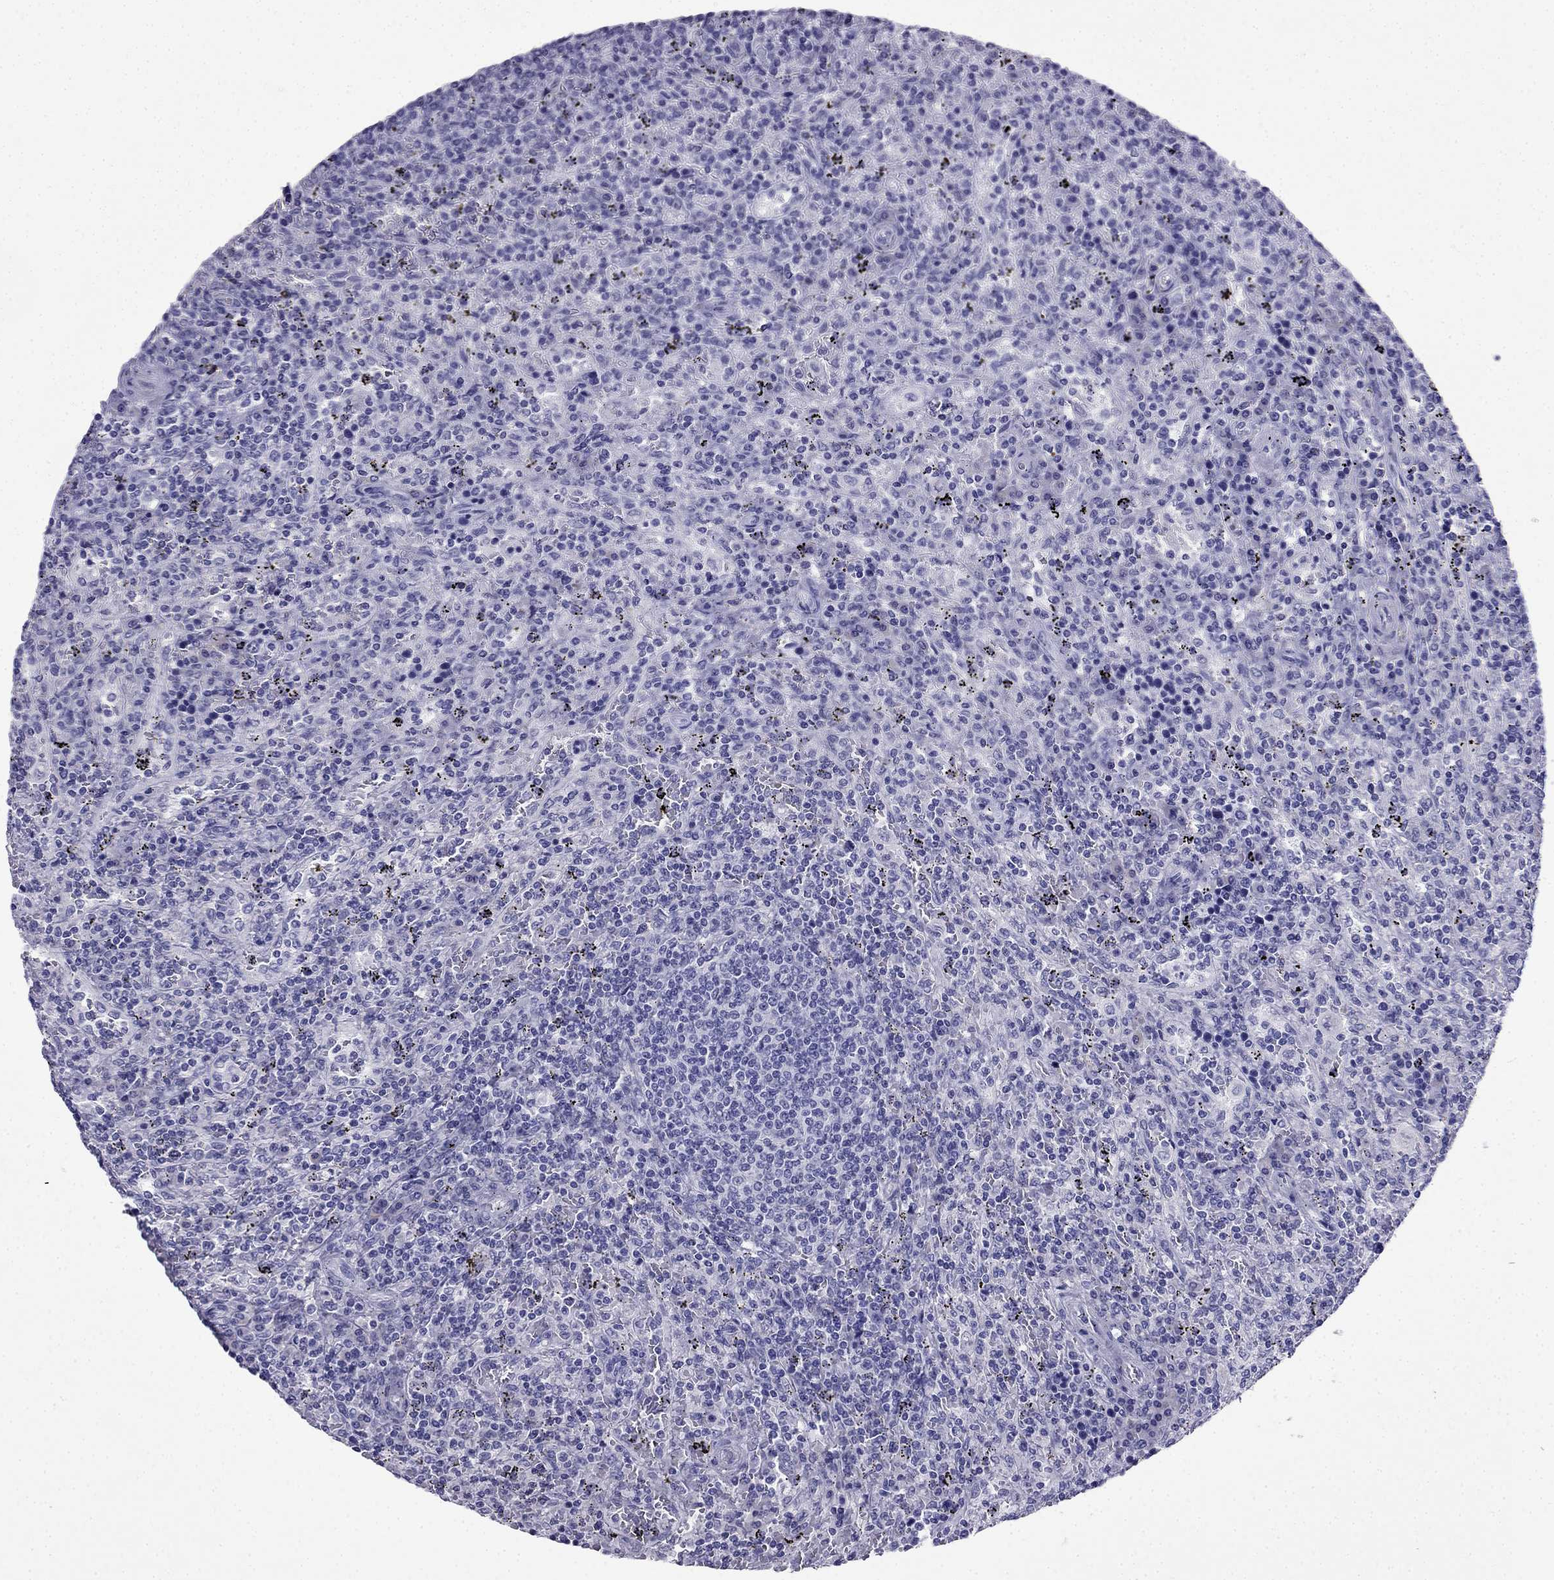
{"staining": {"intensity": "negative", "quantity": "none", "location": "none"}, "tissue": "lymphoma", "cell_type": "Tumor cells", "image_type": "cancer", "snomed": [{"axis": "morphology", "description": "Malignant lymphoma, non-Hodgkin's type, Low grade"}, {"axis": "topography", "description": "Spleen"}], "caption": "IHC image of human lymphoma stained for a protein (brown), which exhibits no staining in tumor cells. (Brightfield microscopy of DAB immunohistochemistry at high magnification).", "gene": "CDHR4", "patient": {"sex": "male", "age": 62}}